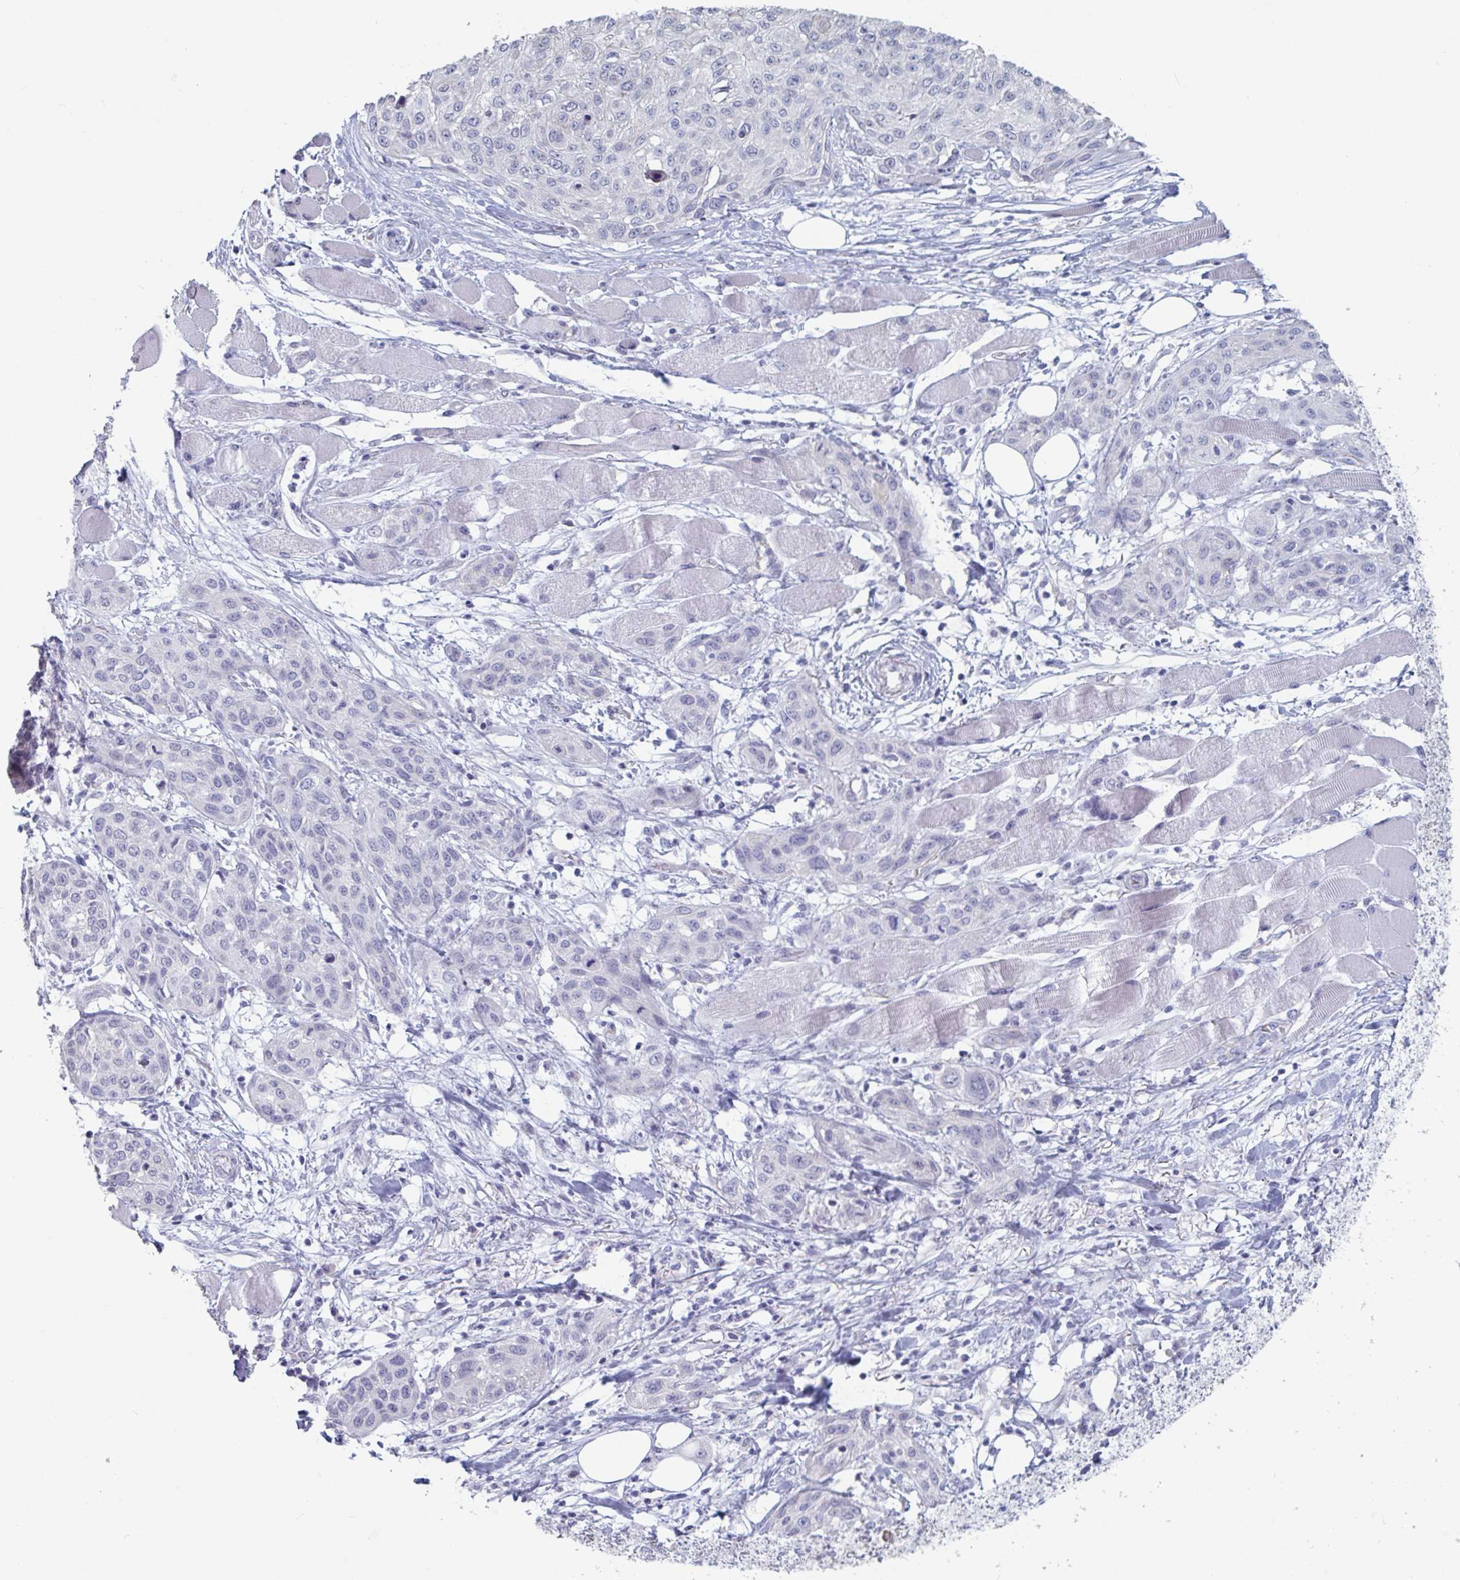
{"staining": {"intensity": "negative", "quantity": "none", "location": "none"}, "tissue": "skin cancer", "cell_type": "Tumor cells", "image_type": "cancer", "snomed": [{"axis": "morphology", "description": "Squamous cell carcinoma, NOS"}, {"axis": "topography", "description": "Skin"}], "caption": "A photomicrograph of human skin cancer is negative for staining in tumor cells.", "gene": "FOXA1", "patient": {"sex": "female", "age": 87}}